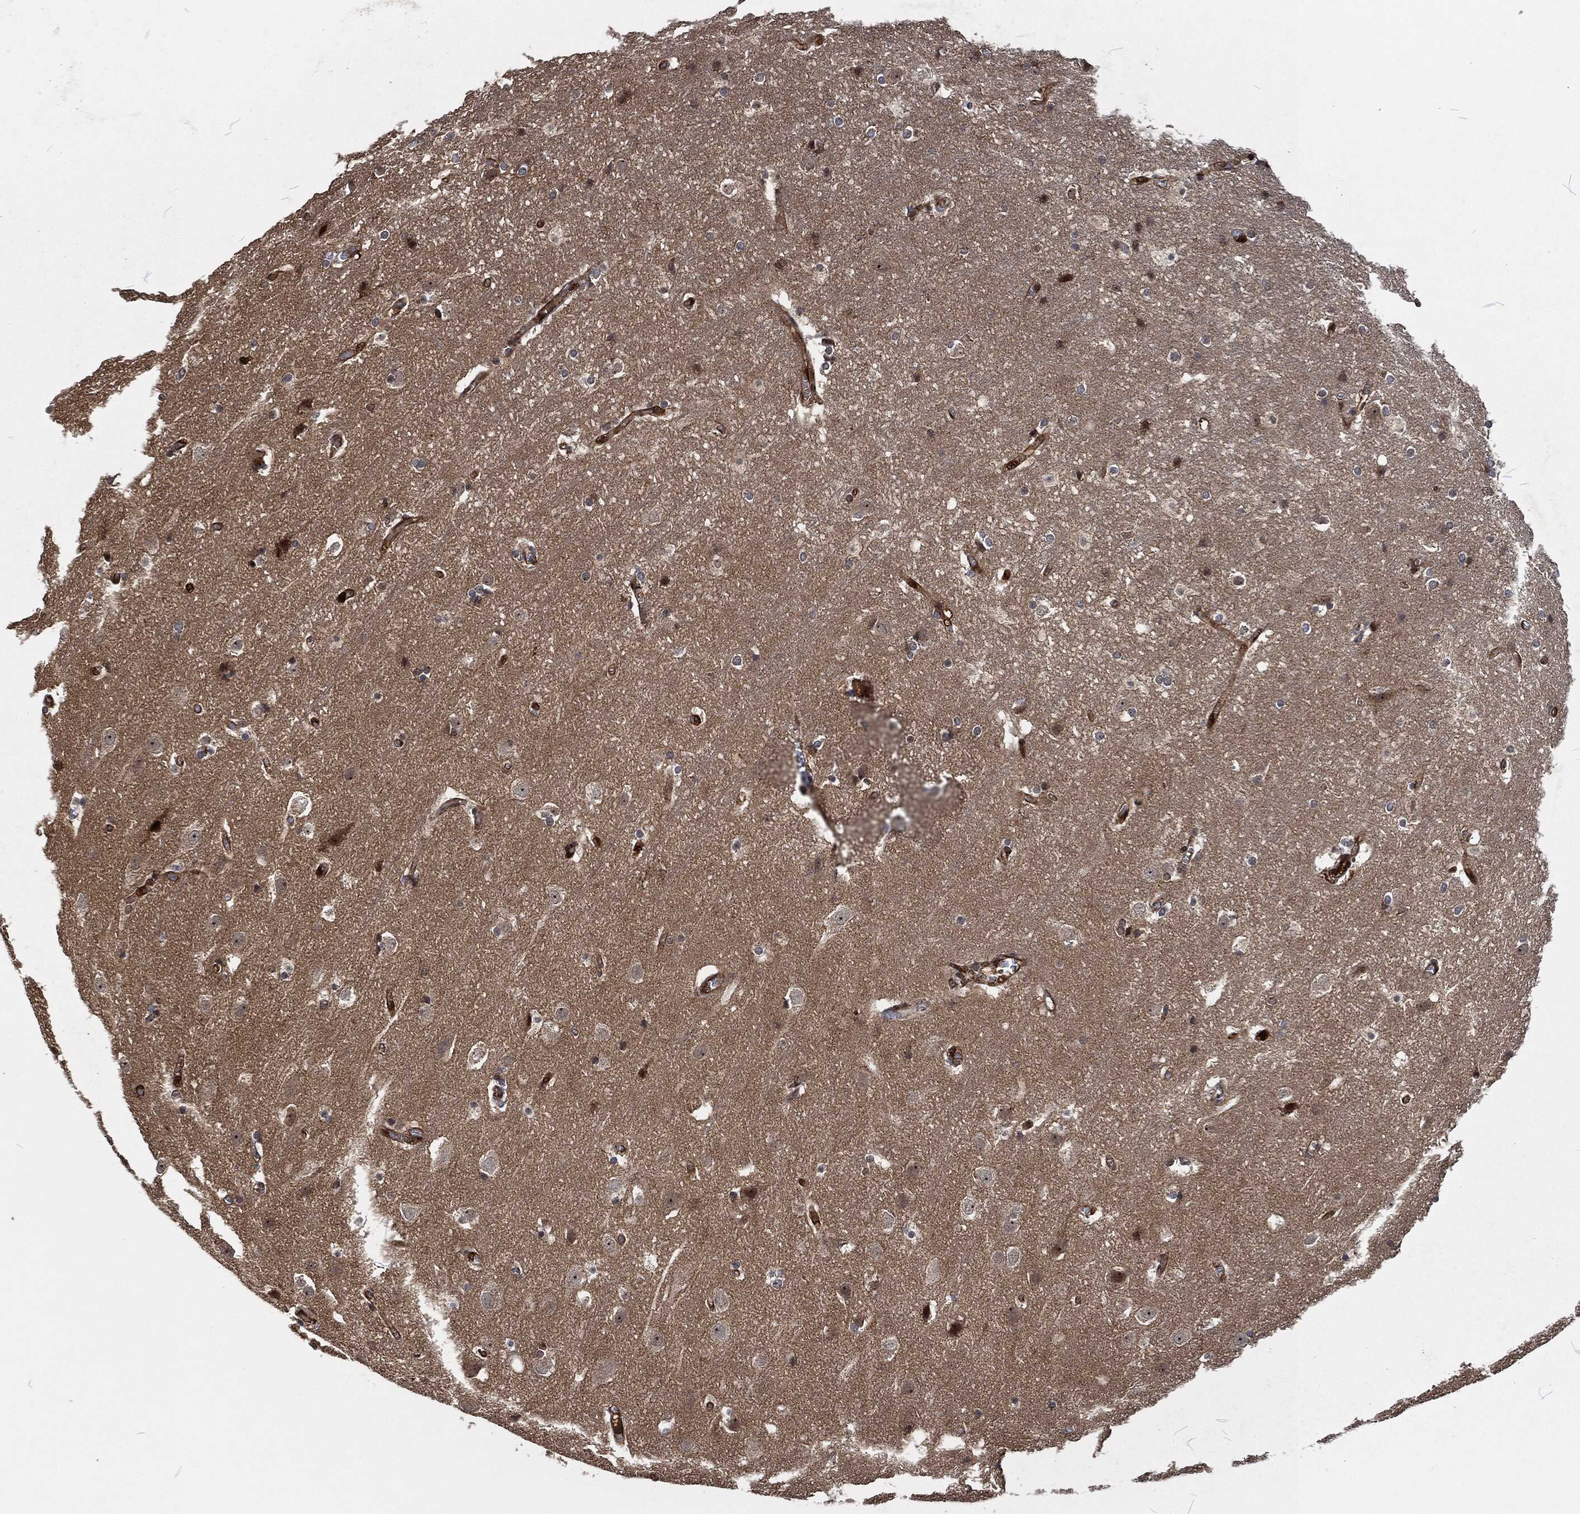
{"staining": {"intensity": "moderate", "quantity": "<25%", "location": "cytoplasmic/membranous"}, "tissue": "cerebral cortex", "cell_type": "Endothelial cells", "image_type": "normal", "snomed": [{"axis": "morphology", "description": "Normal tissue, NOS"}, {"axis": "topography", "description": "Cerebral cortex"}], "caption": "Cerebral cortex stained for a protein (brown) shows moderate cytoplasmic/membranous positive expression in about <25% of endothelial cells.", "gene": "CMPK2", "patient": {"sex": "male", "age": 59}}